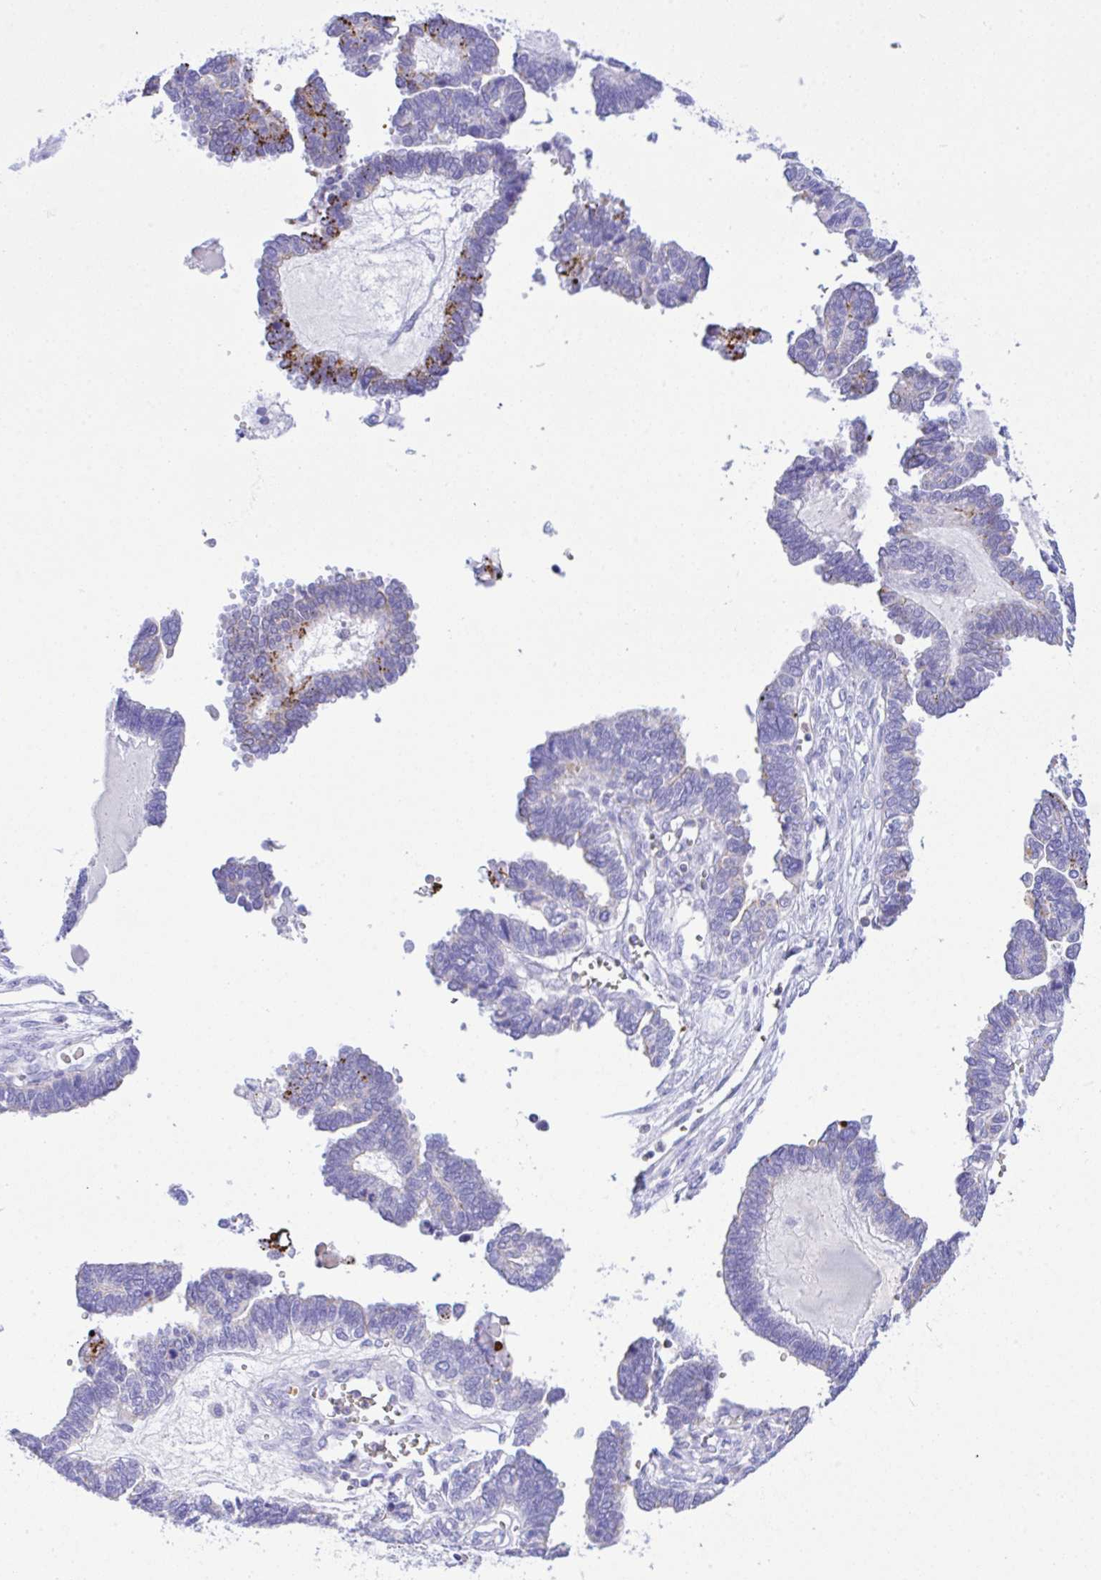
{"staining": {"intensity": "strong", "quantity": "<25%", "location": "cytoplasmic/membranous"}, "tissue": "ovarian cancer", "cell_type": "Tumor cells", "image_type": "cancer", "snomed": [{"axis": "morphology", "description": "Cystadenocarcinoma, serous, NOS"}, {"axis": "topography", "description": "Ovary"}], "caption": "Ovarian cancer tissue reveals strong cytoplasmic/membranous expression in about <25% of tumor cells, visualized by immunohistochemistry. Using DAB (brown) and hematoxylin (blue) stains, captured at high magnification using brightfield microscopy.", "gene": "ZNF221", "patient": {"sex": "female", "age": 51}}